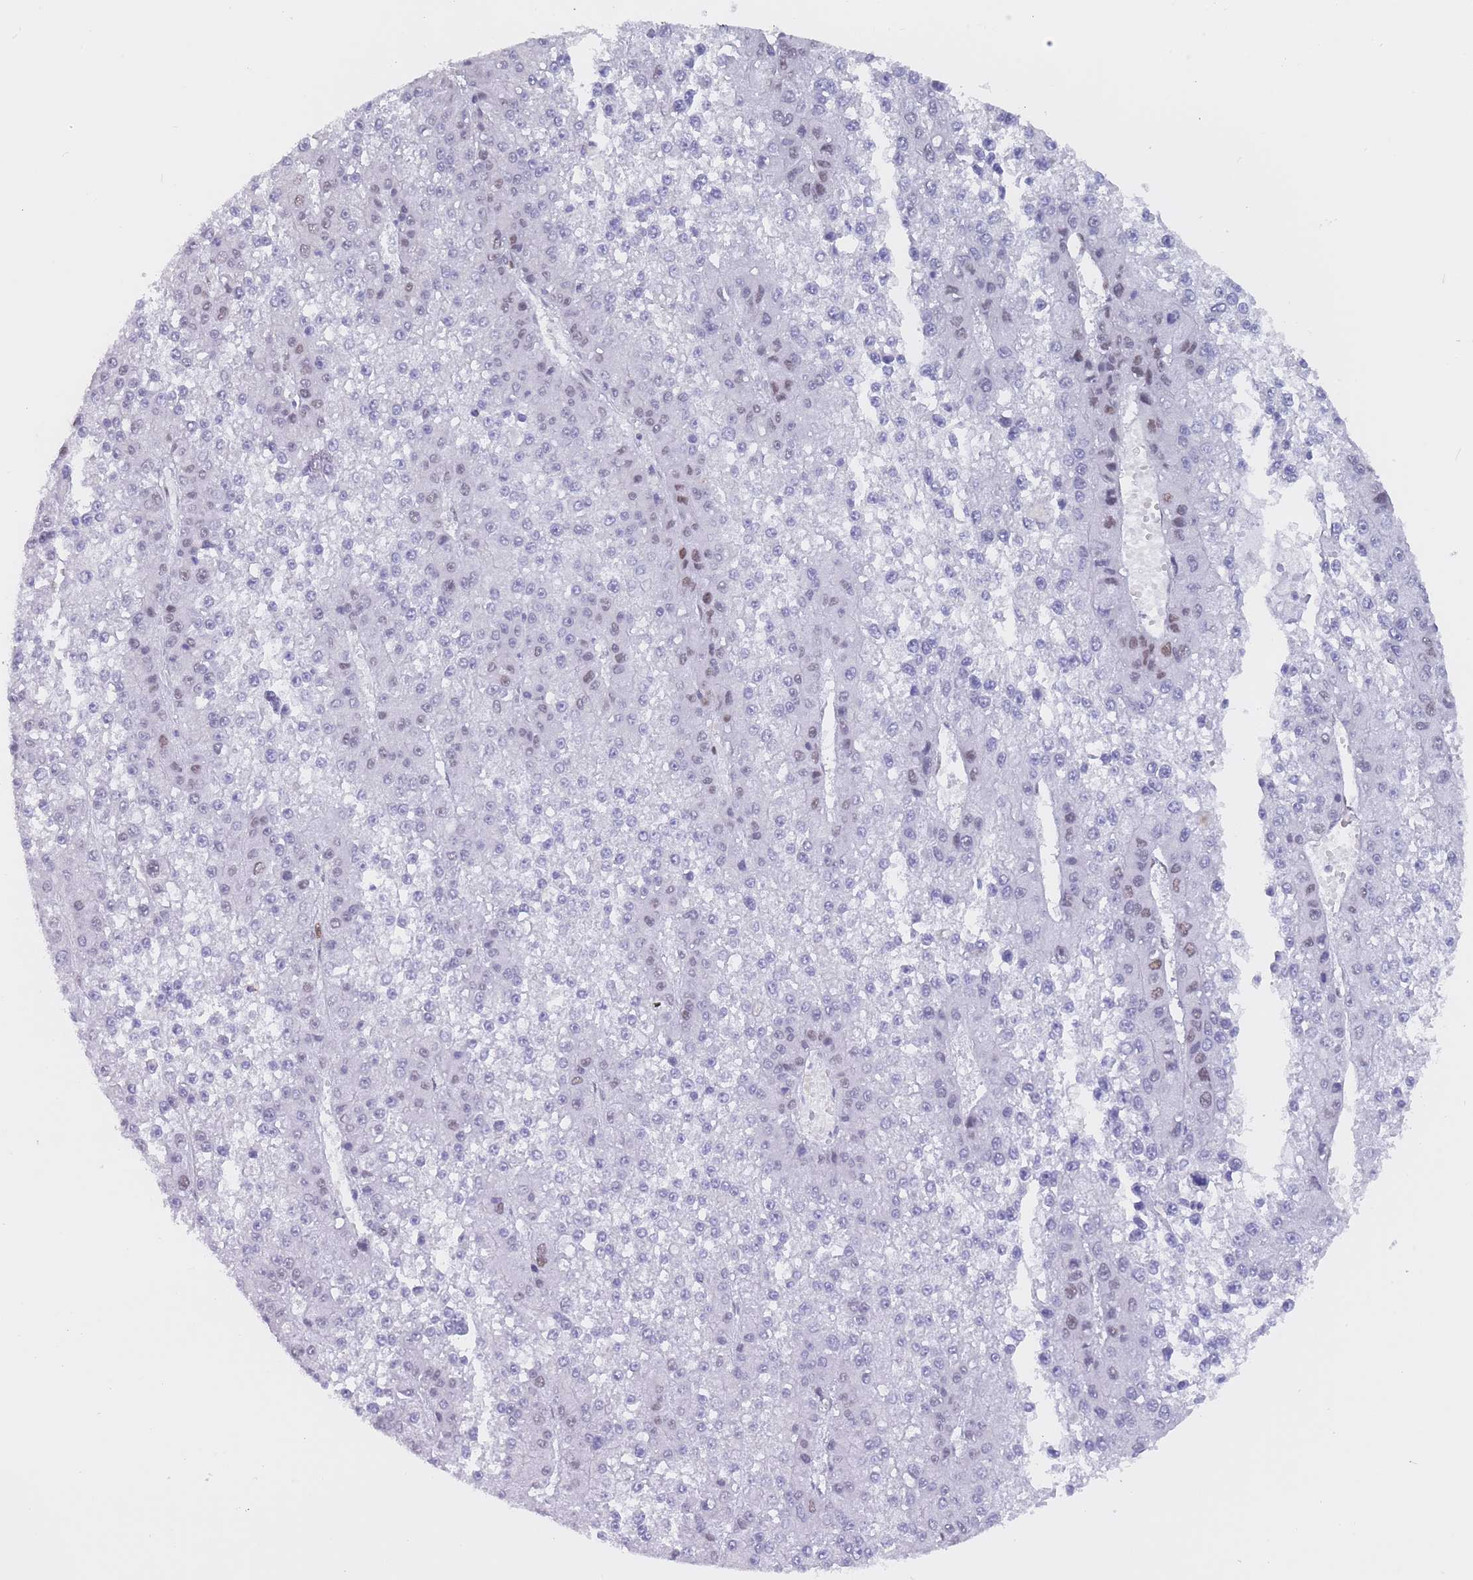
{"staining": {"intensity": "moderate", "quantity": "<25%", "location": "nuclear"}, "tissue": "liver cancer", "cell_type": "Tumor cells", "image_type": "cancer", "snomed": [{"axis": "morphology", "description": "Carcinoma, Hepatocellular, NOS"}, {"axis": "topography", "description": "Liver"}], "caption": "Liver cancer (hepatocellular carcinoma) stained for a protein (brown) exhibits moderate nuclear positive positivity in about <25% of tumor cells.", "gene": "NASP", "patient": {"sex": "female", "age": 73}}